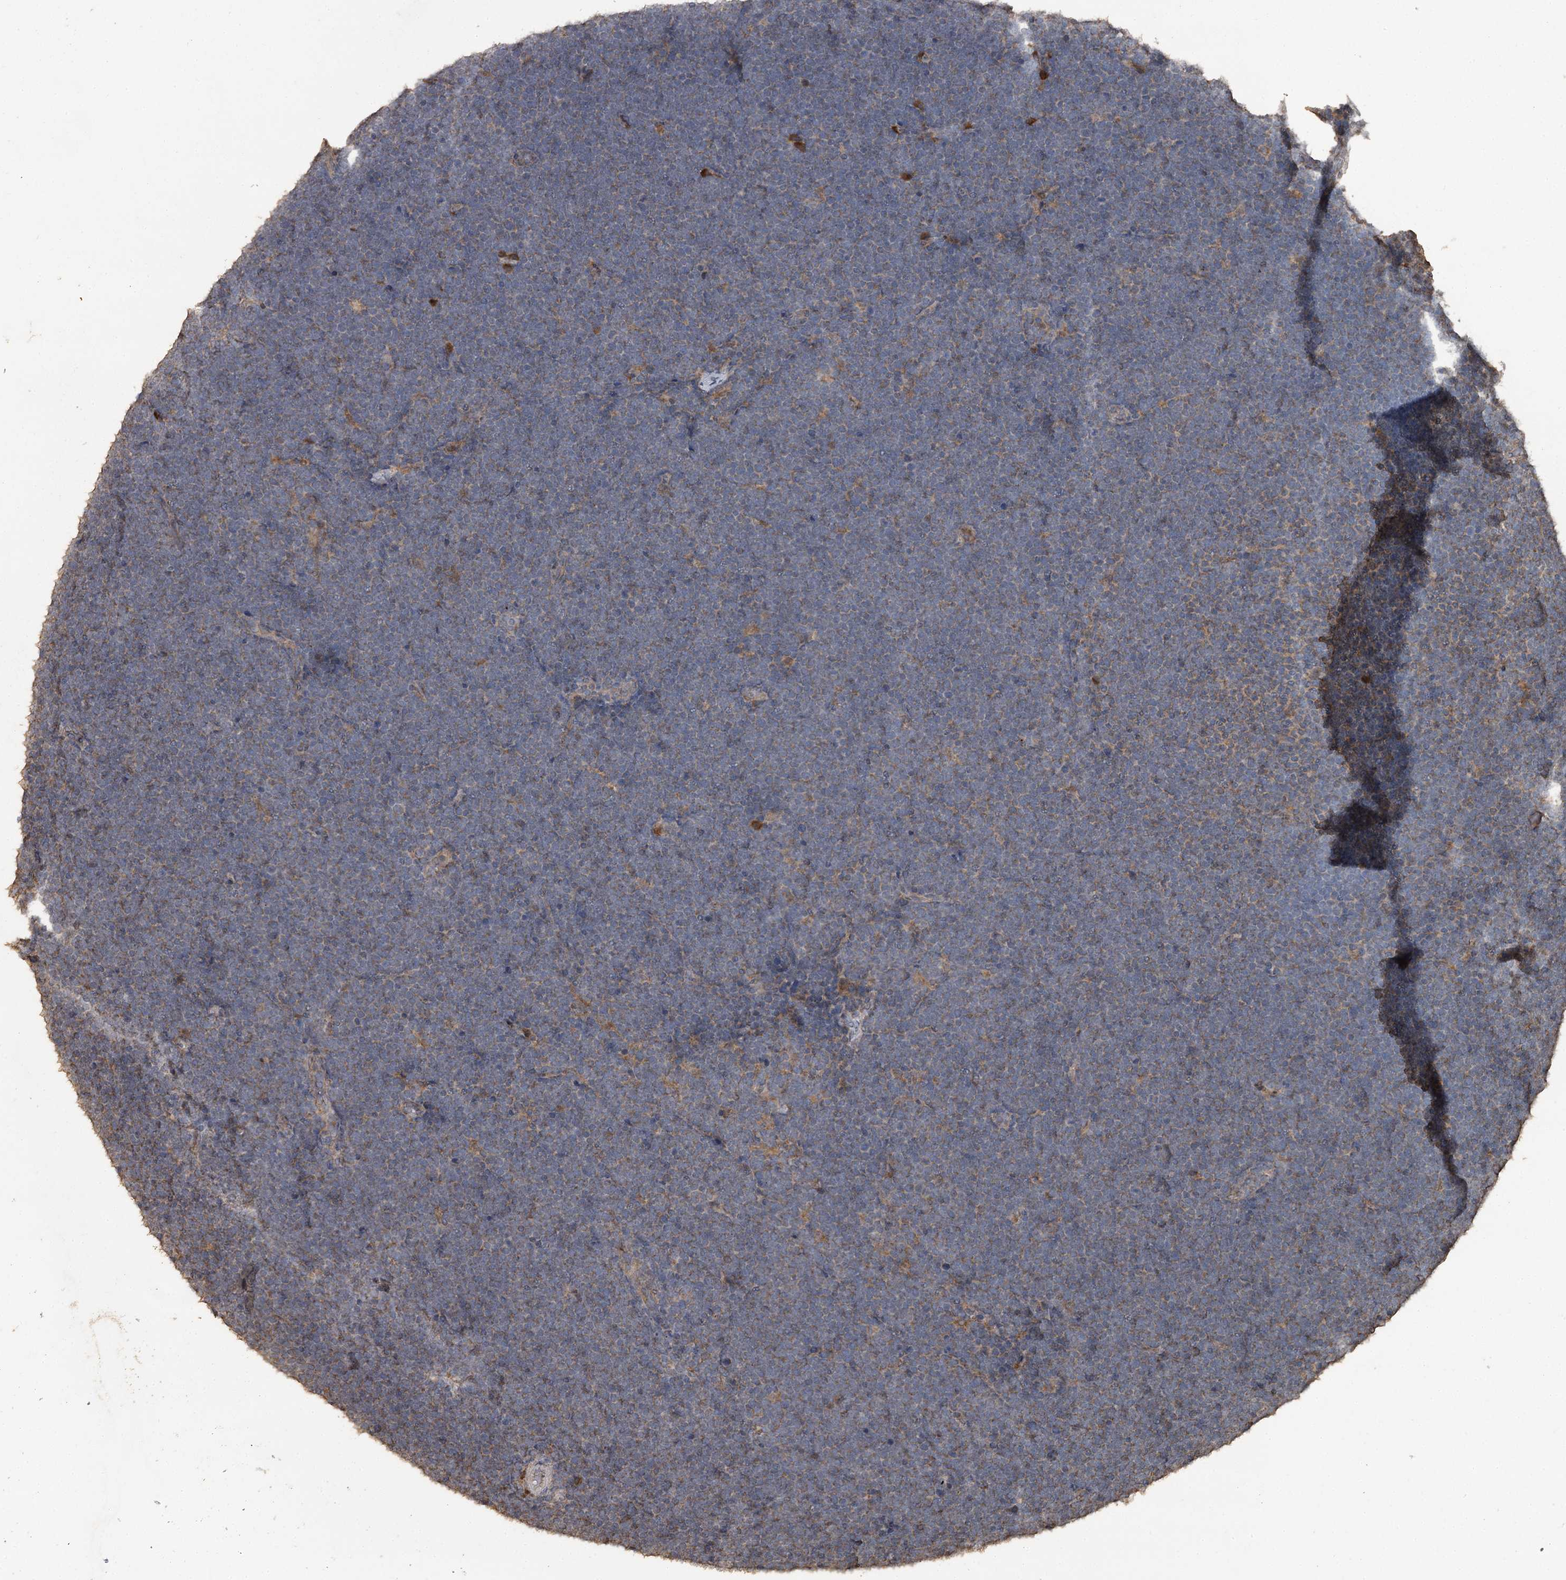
{"staining": {"intensity": "weak", "quantity": "25%-75%", "location": "cytoplasmic/membranous"}, "tissue": "lymphoma", "cell_type": "Tumor cells", "image_type": "cancer", "snomed": [{"axis": "morphology", "description": "Malignant lymphoma, non-Hodgkin's type, High grade"}, {"axis": "topography", "description": "Lymph node"}], "caption": "High-magnification brightfield microscopy of lymphoma stained with DAB (3,3'-diaminobenzidine) (brown) and counterstained with hematoxylin (blue). tumor cells exhibit weak cytoplasmic/membranous expression is present in approximately25%-75% of cells. The staining was performed using DAB, with brown indicating positive protein expression. Nuclei are stained blue with hematoxylin.", "gene": "WIPI1", "patient": {"sex": "male", "age": 13}}